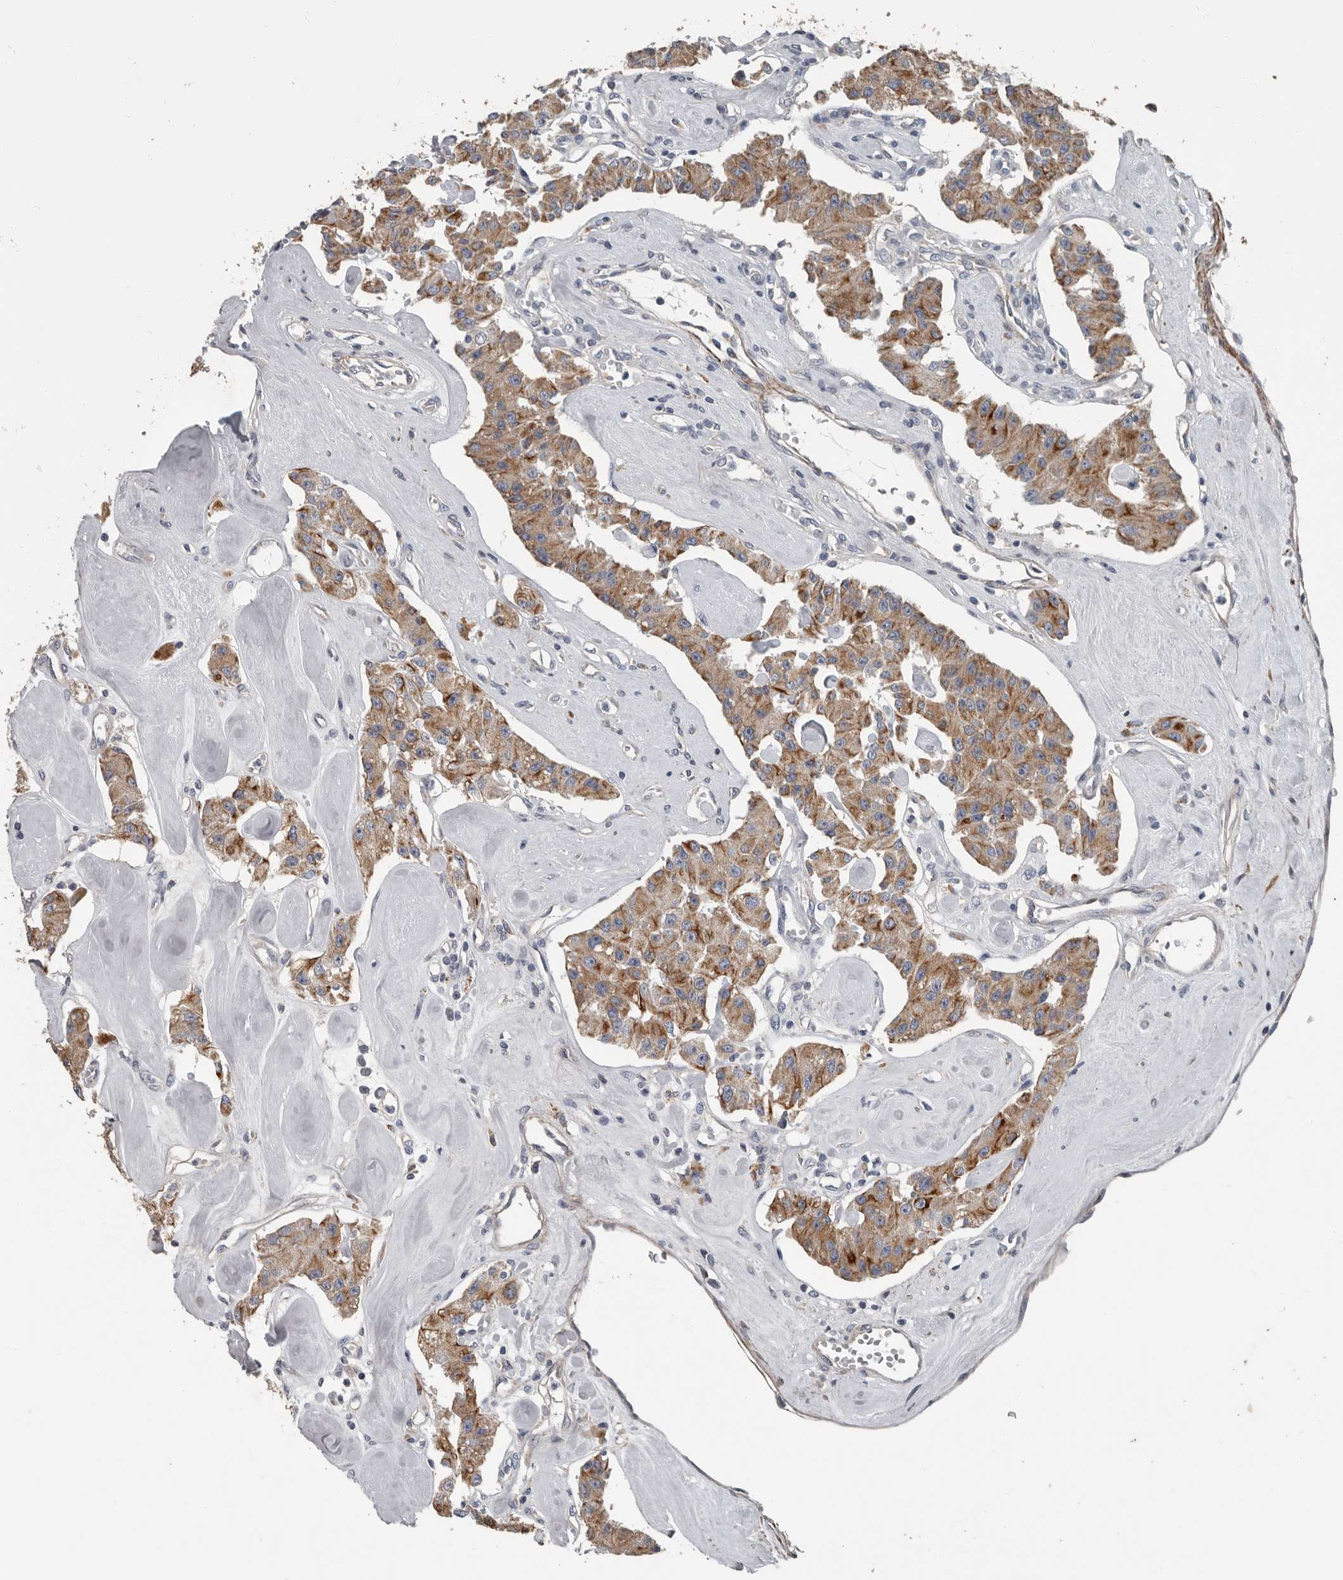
{"staining": {"intensity": "moderate", "quantity": ">75%", "location": "cytoplasmic/membranous"}, "tissue": "carcinoid", "cell_type": "Tumor cells", "image_type": "cancer", "snomed": [{"axis": "morphology", "description": "Carcinoid, malignant, NOS"}, {"axis": "topography", "description": "Pancreas"}], "caption": "A brown stain shows moderate cytoplasmic/membranous expression of a protein in malignant carcinoid tumor cells. The staining was performed using DAB (3,3'-diaminobenzidine) to visualize the protein expression in brown, while the nuclei were stained in blue with hematoxylin (Magnification: 20x).", "gene": "DPY19L4", "patient": {"sex": "male", "age": 41}}